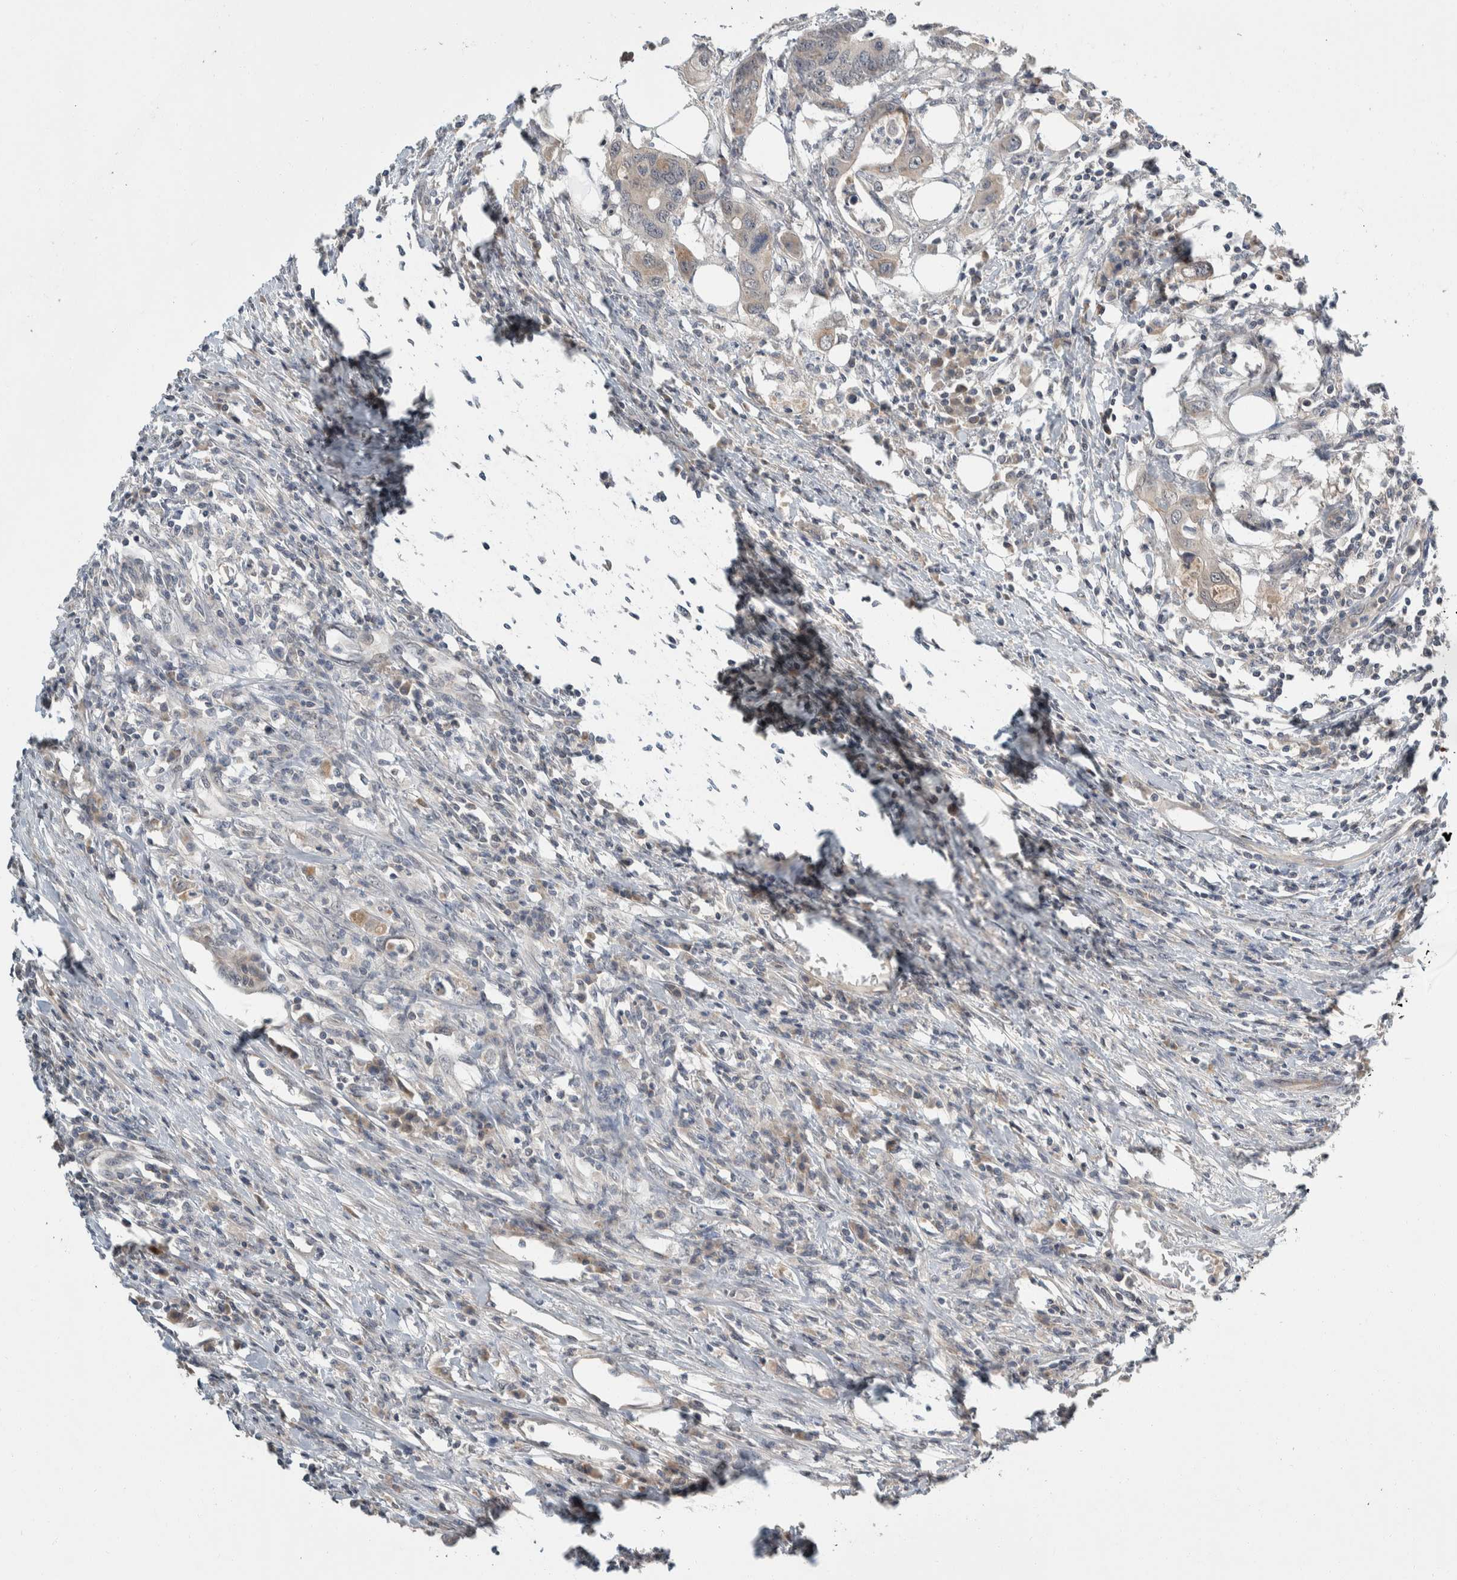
{"staining": {"intensity": "weak", "quantity": "25%-75%", "location": "cytoplasmic/membranous"}, "tissue": "colorectal cancer", "cell_type": "Tumor cells", "image_type": "cancer", "snomed": [{"axis": "morphology", "description": "Adenocarcinoma, NOS"}, {"axis": "topography", "description": "Colon"}], "caption": "High-magnification brightfield microscopy of colorectal adenocarcinoma stained with DAB (brown) and counterstained with hematoxylin (blue). tumor cells exhibit weak cytoplasmic/membranous staining is appreciated in approximately25%-75% of cells.", "gene": "SHPK", "patient": {"sex": "male", "age": 71}}